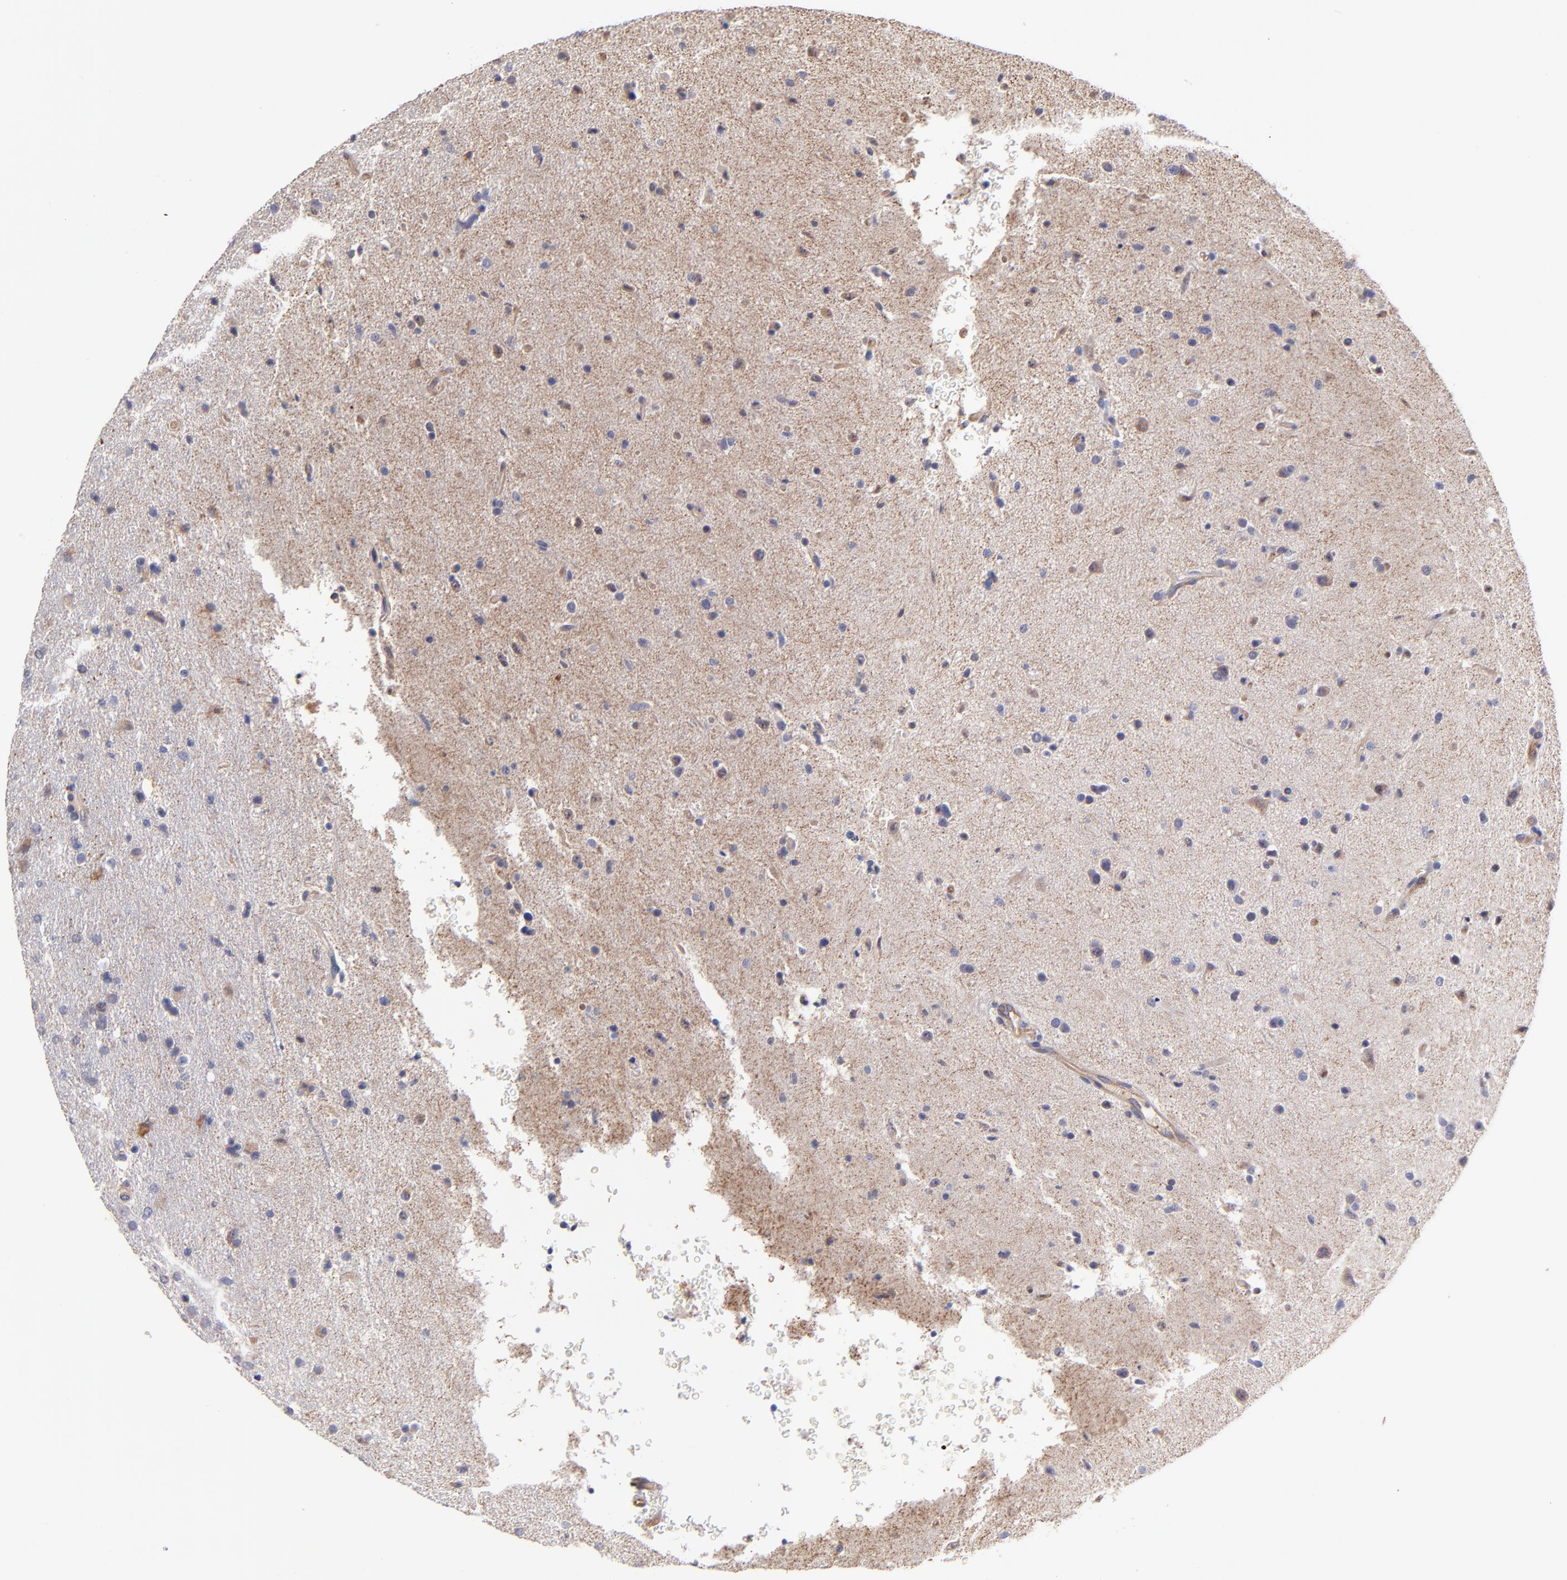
{"staining": {"intensity": "weak", "quantity": "<25%", "location": "cytoplasmic/membranous"}, "tissue": "glioma", "cell_type": "Tumor cells", "image_type": "cancer", "snomed": [{"axis": "morphology", "description": "Glioma, malignant, High grade"}, {"axis": "topography", "description": "Brain"}], "caption": "Glioma stained for a protein using immunohistochemistry reveals no staining tumor cells.", "gene": "ASB7", "patient": {"sex": "male", "age": 33}}